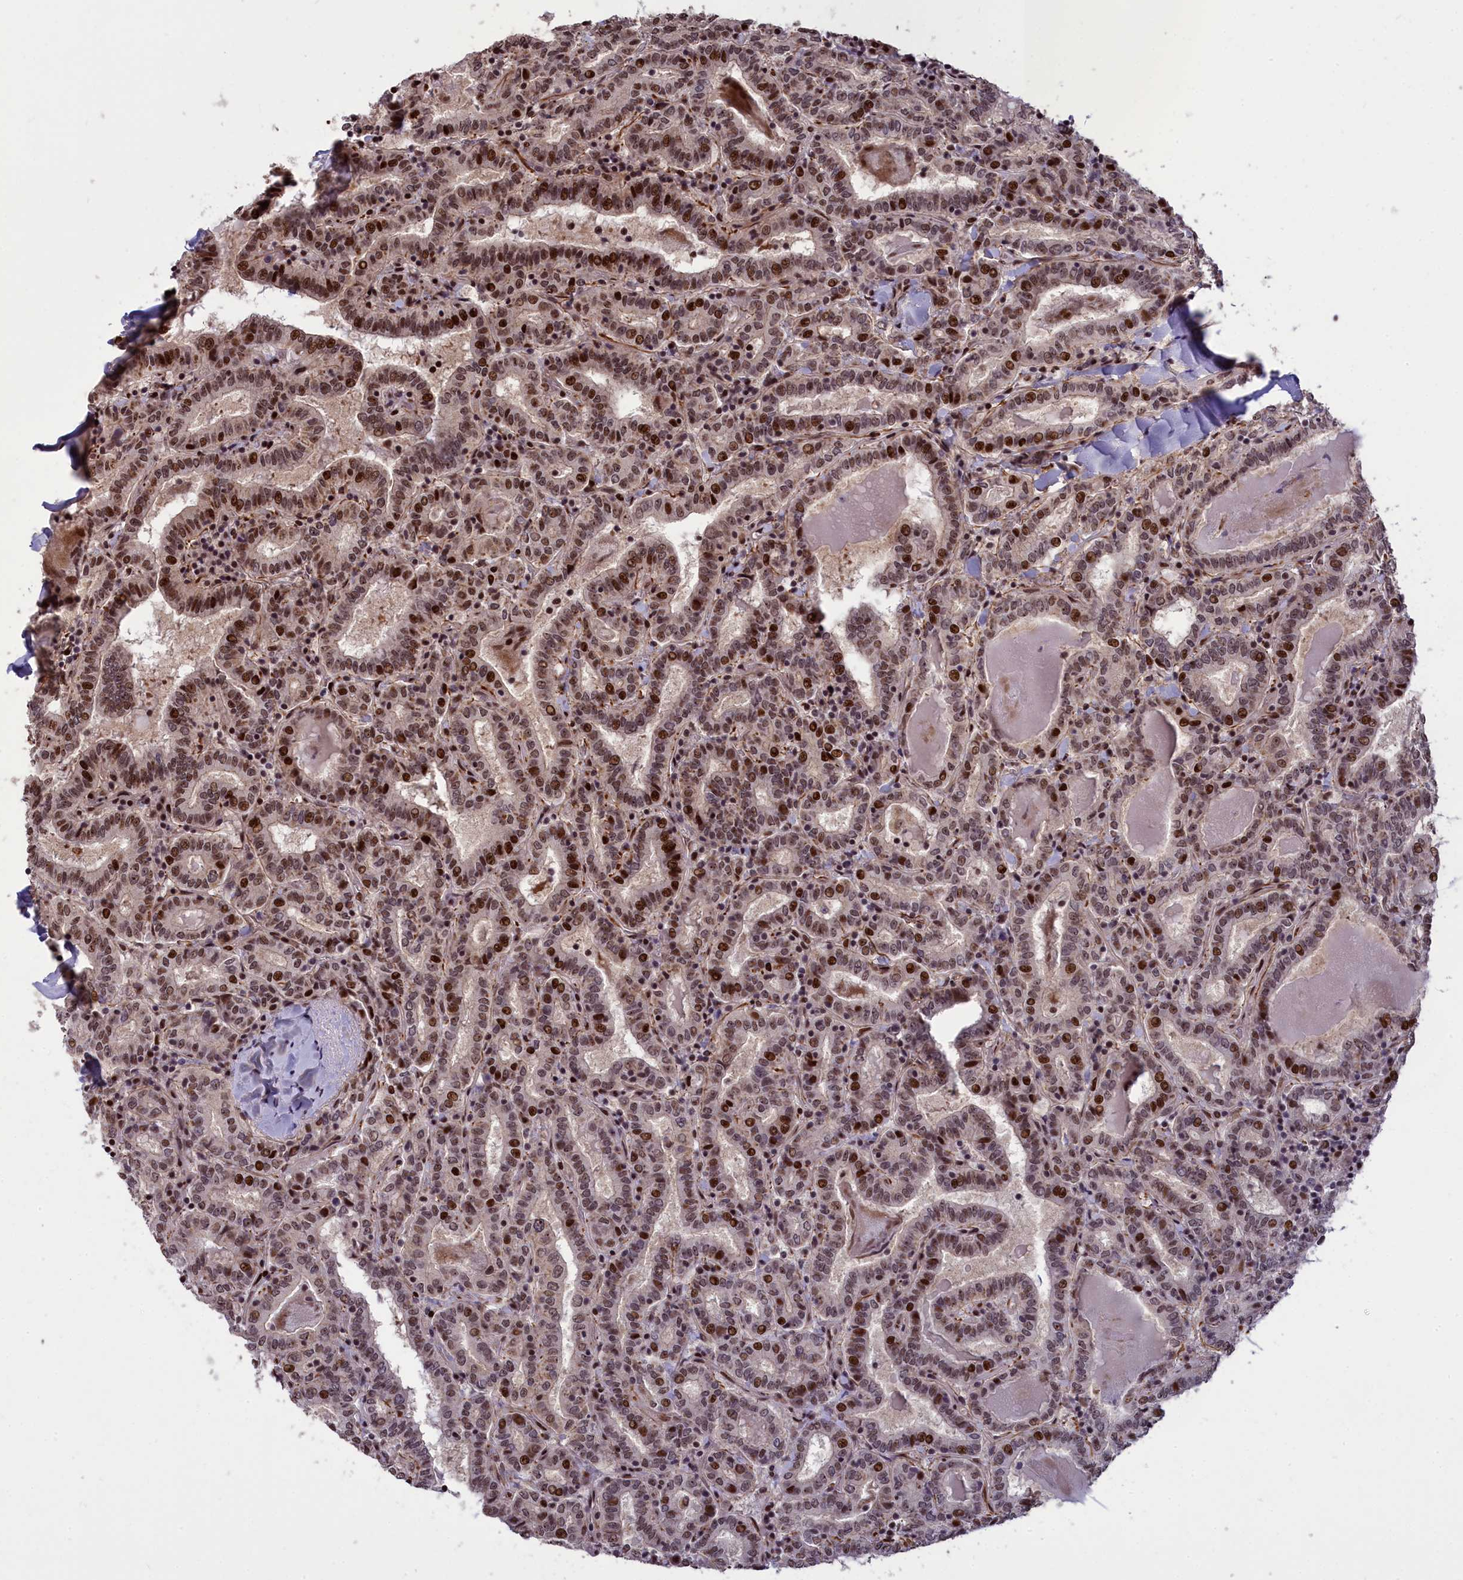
{"staining": {"intensity": "moderate", "quantity": ">75%", "location": "nuclear"}, "tissue": "thyroid cancer", "cell_type": "Tumor cells", "image_type": "cancer", "snomed": [{"axis": "morphology", "description": "Papillary adenocarcinoma, NOS"}, {"axis": "topography", "description": "Thyroid gland"}], "caption": "Thyroid cancer (papillary adenocarcinoma) tissue displays moderate nuclear expression in approximately >75% of tumor cells", "gene": "RELB", "patient": {"sex": "female", "age": 72}}